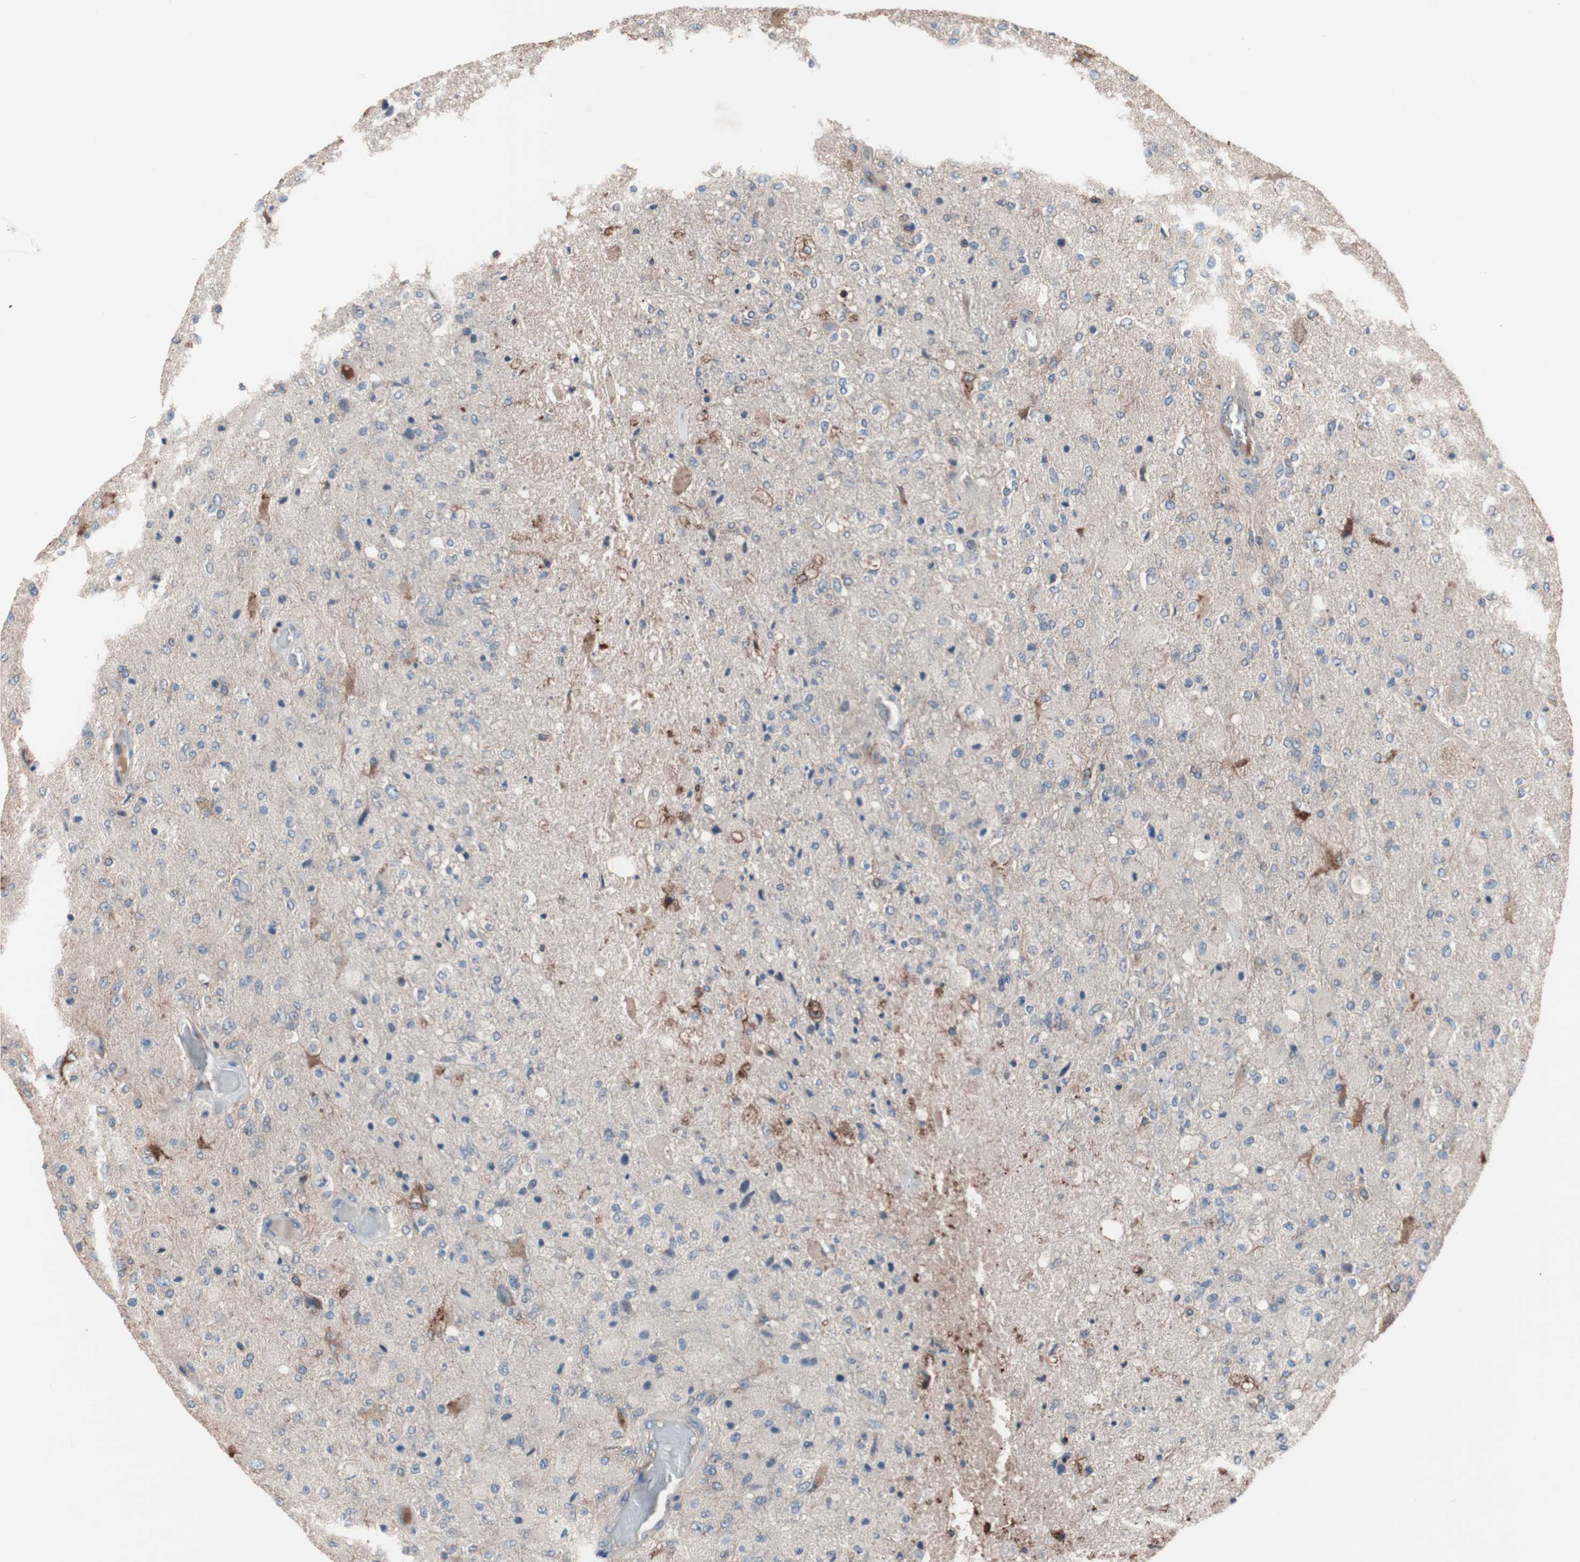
{"staining": {"intensity": "weak", "quantity": "25%-75%", "location": "cytoplasmic/membranous"}, "tissue": "glioma", "cell_type": "Tumor cells", "image_type": "cancer", "snomed": [{"axis": "morphology", "description": "Normal tissue, NOS"}, {"axis": "morphology", "description": "Glioma, malignant, High grade"}, {"axis": "topography", "description": "Cerebral cortex"}], "caption": "Malignant glioma (high-grade) stained with a brown dye demonstrates weak cytoplasmic/membranous positive staining in about 25%-75% of tumor cells.", "gene": "ATG7", "patient": {"sex": "male", "age": 77}}